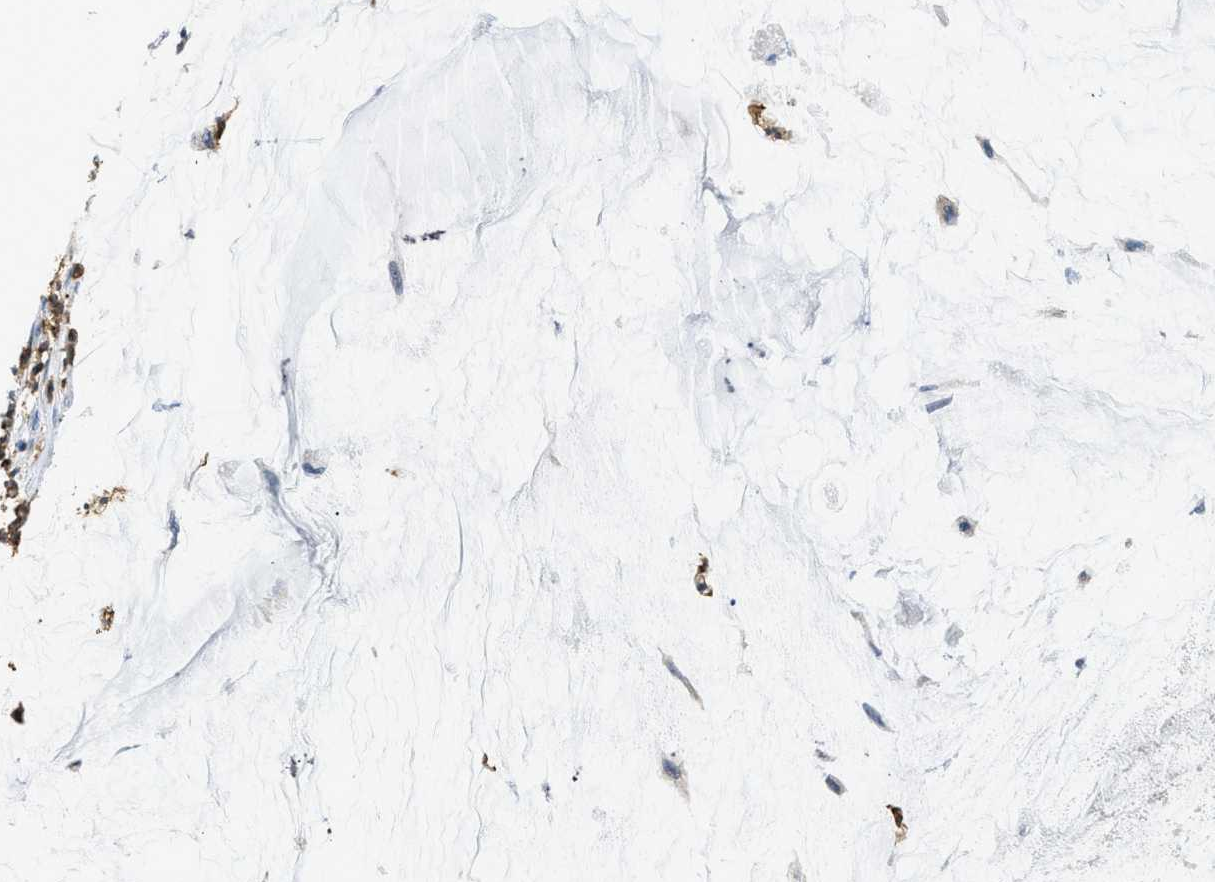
{"staining": {"intensity": "negative", "quantity": "none", "location": "none"}, "tissue": "pancreatic cancer", "cell_type": "Tumor cells", "image_type": "cancer", "snomed": [{"axis": "morphology", "description": "Adenocarcinoma, NOS"}, {"axis": "topography", "description": "Pancreas"}], "caption": "IHC image of pancreatic adenocarcinoma stained for a protein (brown), which demonstrates no staining in tumor cells. (Immunohistochemistry (ihc), brightfield microscopy, high magnification).", "gene": "FAM151A", "patient": {"sex": "male", "age": 41}}